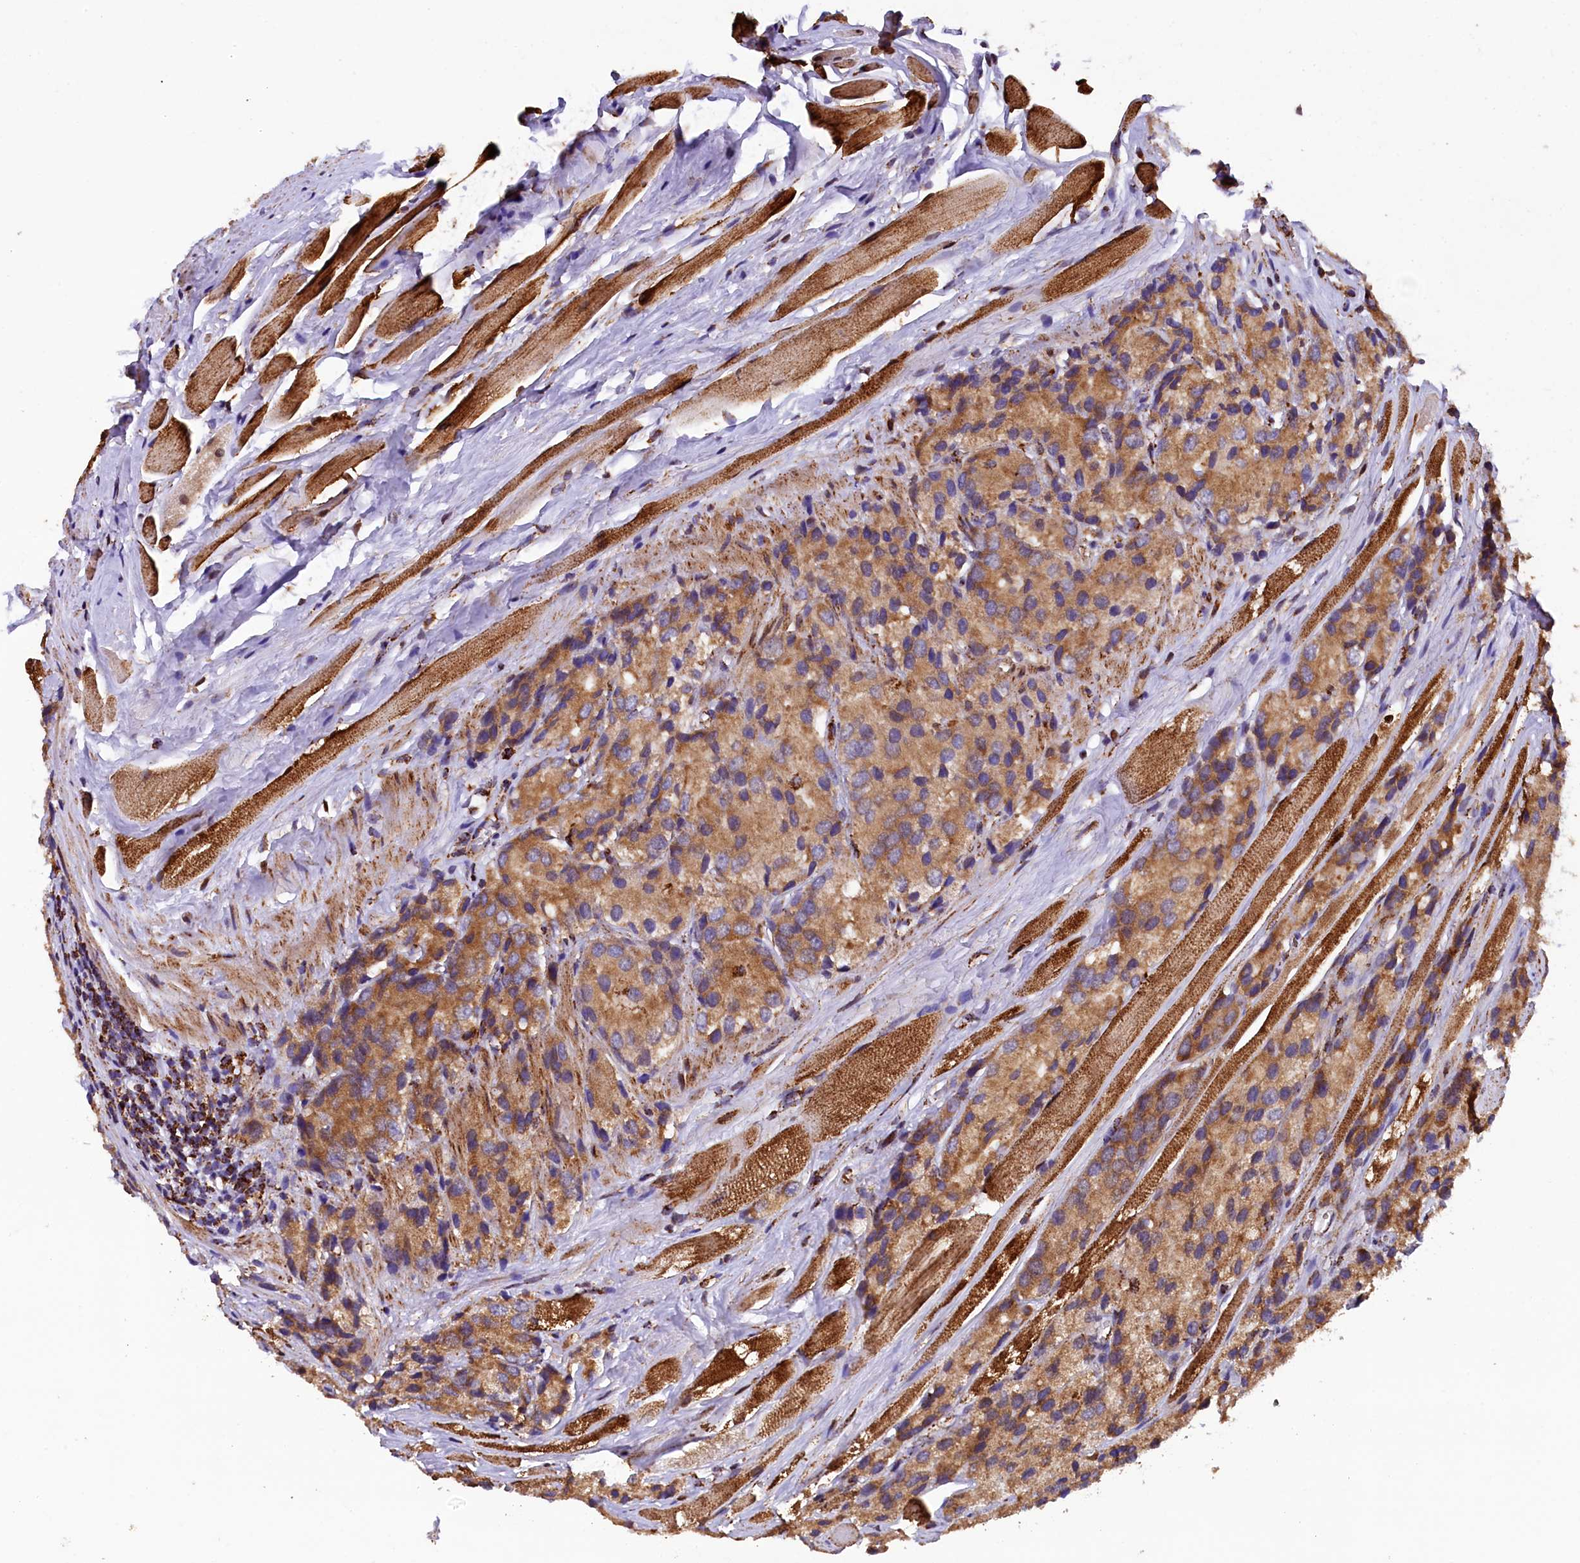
{"staining": {"intensity": "moderate", "quantity": ">75%", "location": "cytoplasmic/membranous"}, "tissue": "prostate cancer", "cell_type": "Tumor cells", "image_type": "cancer", "snomed": [{"axis": "morphology", "description": "Adenocarcinoma, High grade"}, {"axis": "topography", "description": "Prostate"}], "caption": "IHC (DAB (3,3'-diaminobenzidine)) staining of human adenocarcinoma (high-grade) (prostate) demonstrates moderate cytoplasmic/membranous protein positivity in about >75% of tumor cells.", "gene": "KLC2", "patient": {"sex": "male", "age": 66}}